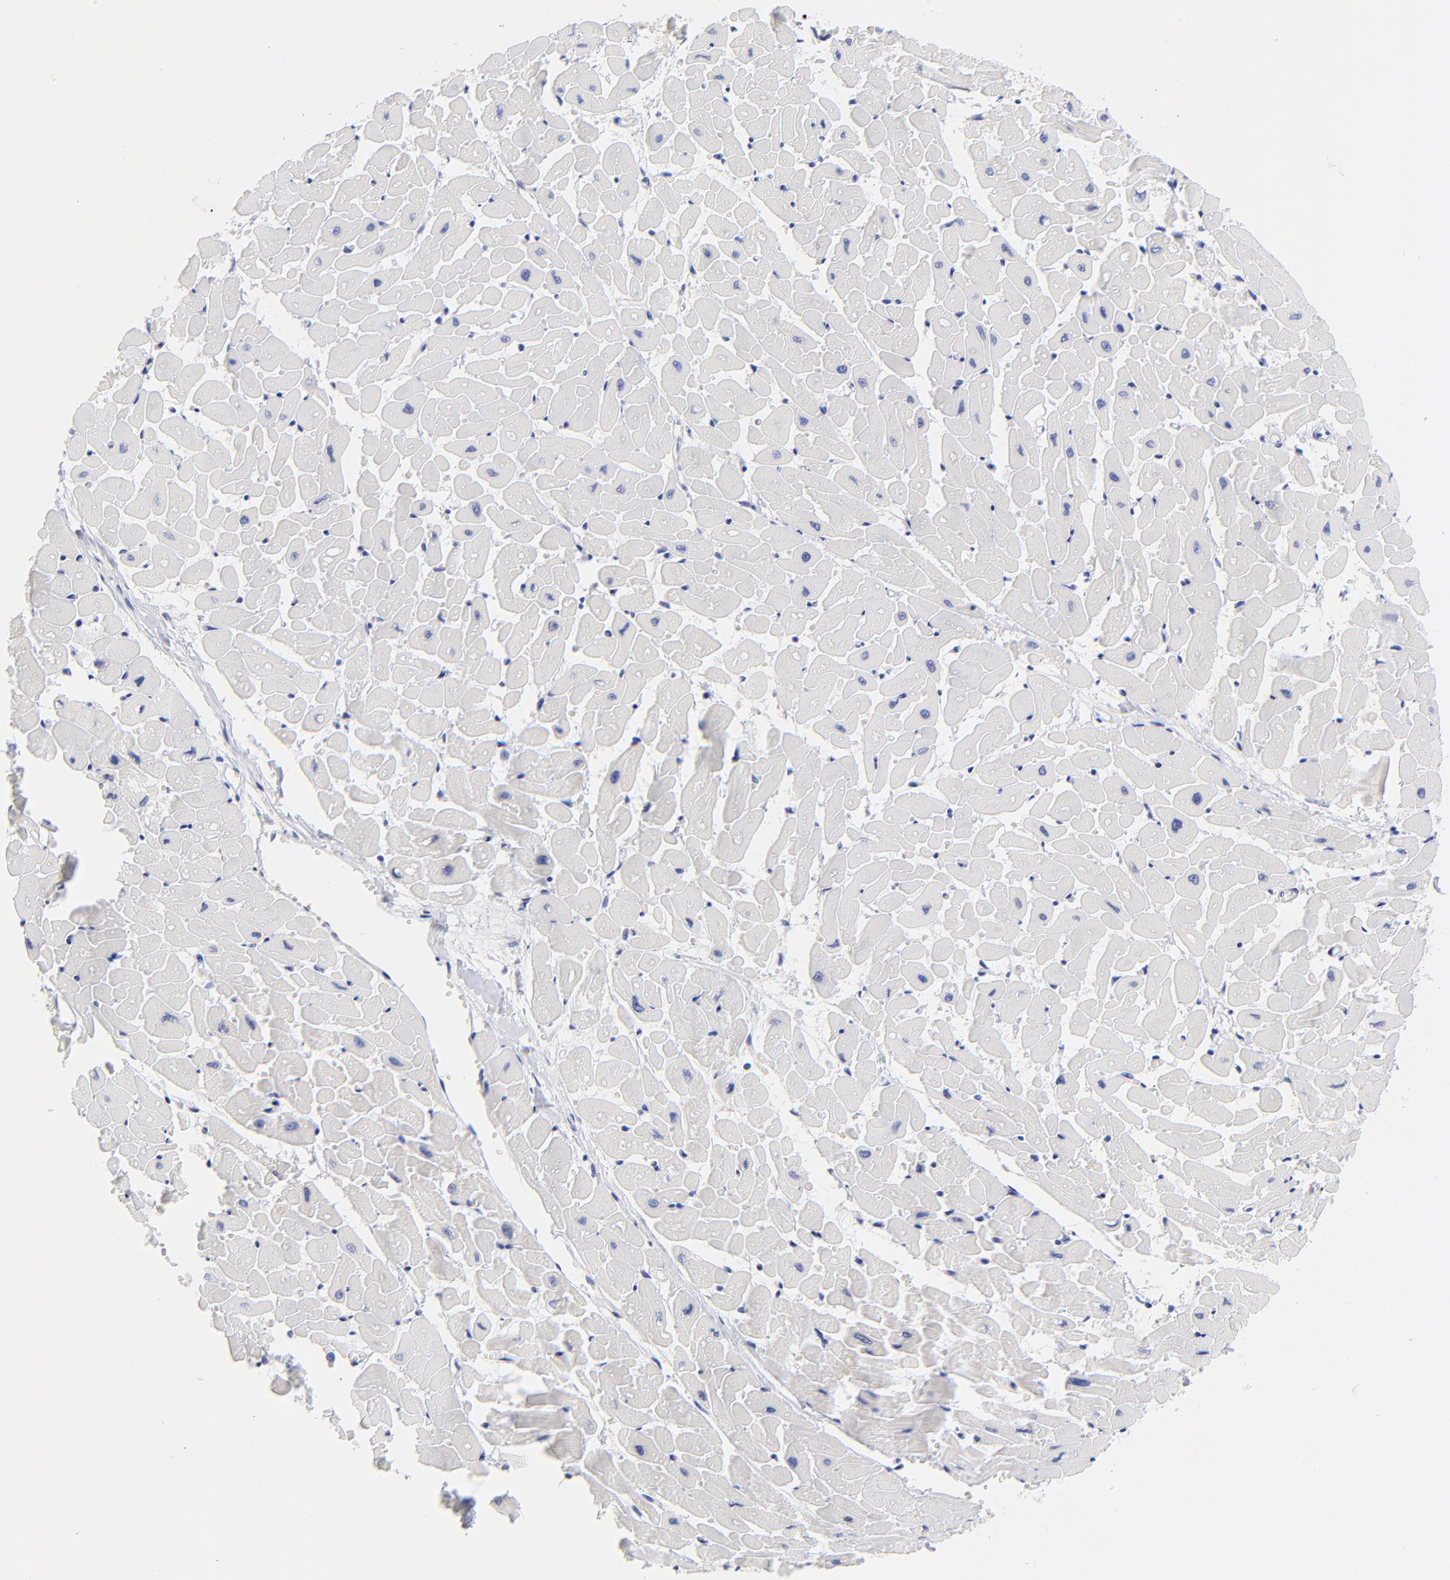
{"staining": {"intensity": "negative", "quantity": "none", "location": "none"}, "tissue": "heart muscle", "cell_type": "Cardiomyocytes", "image_type": "normal", "snomed": [{"axis": "morphology", "description": "Normal tissue, NOS"}, {"axis": "topography", "description": "Heart"}], "caption": "Human heart muscle stained for a protein using IHC exhibits no expression in cardiomyocytes.", "gene": "HORMAD2", "patient": {"sex": "female", "age": 19}}